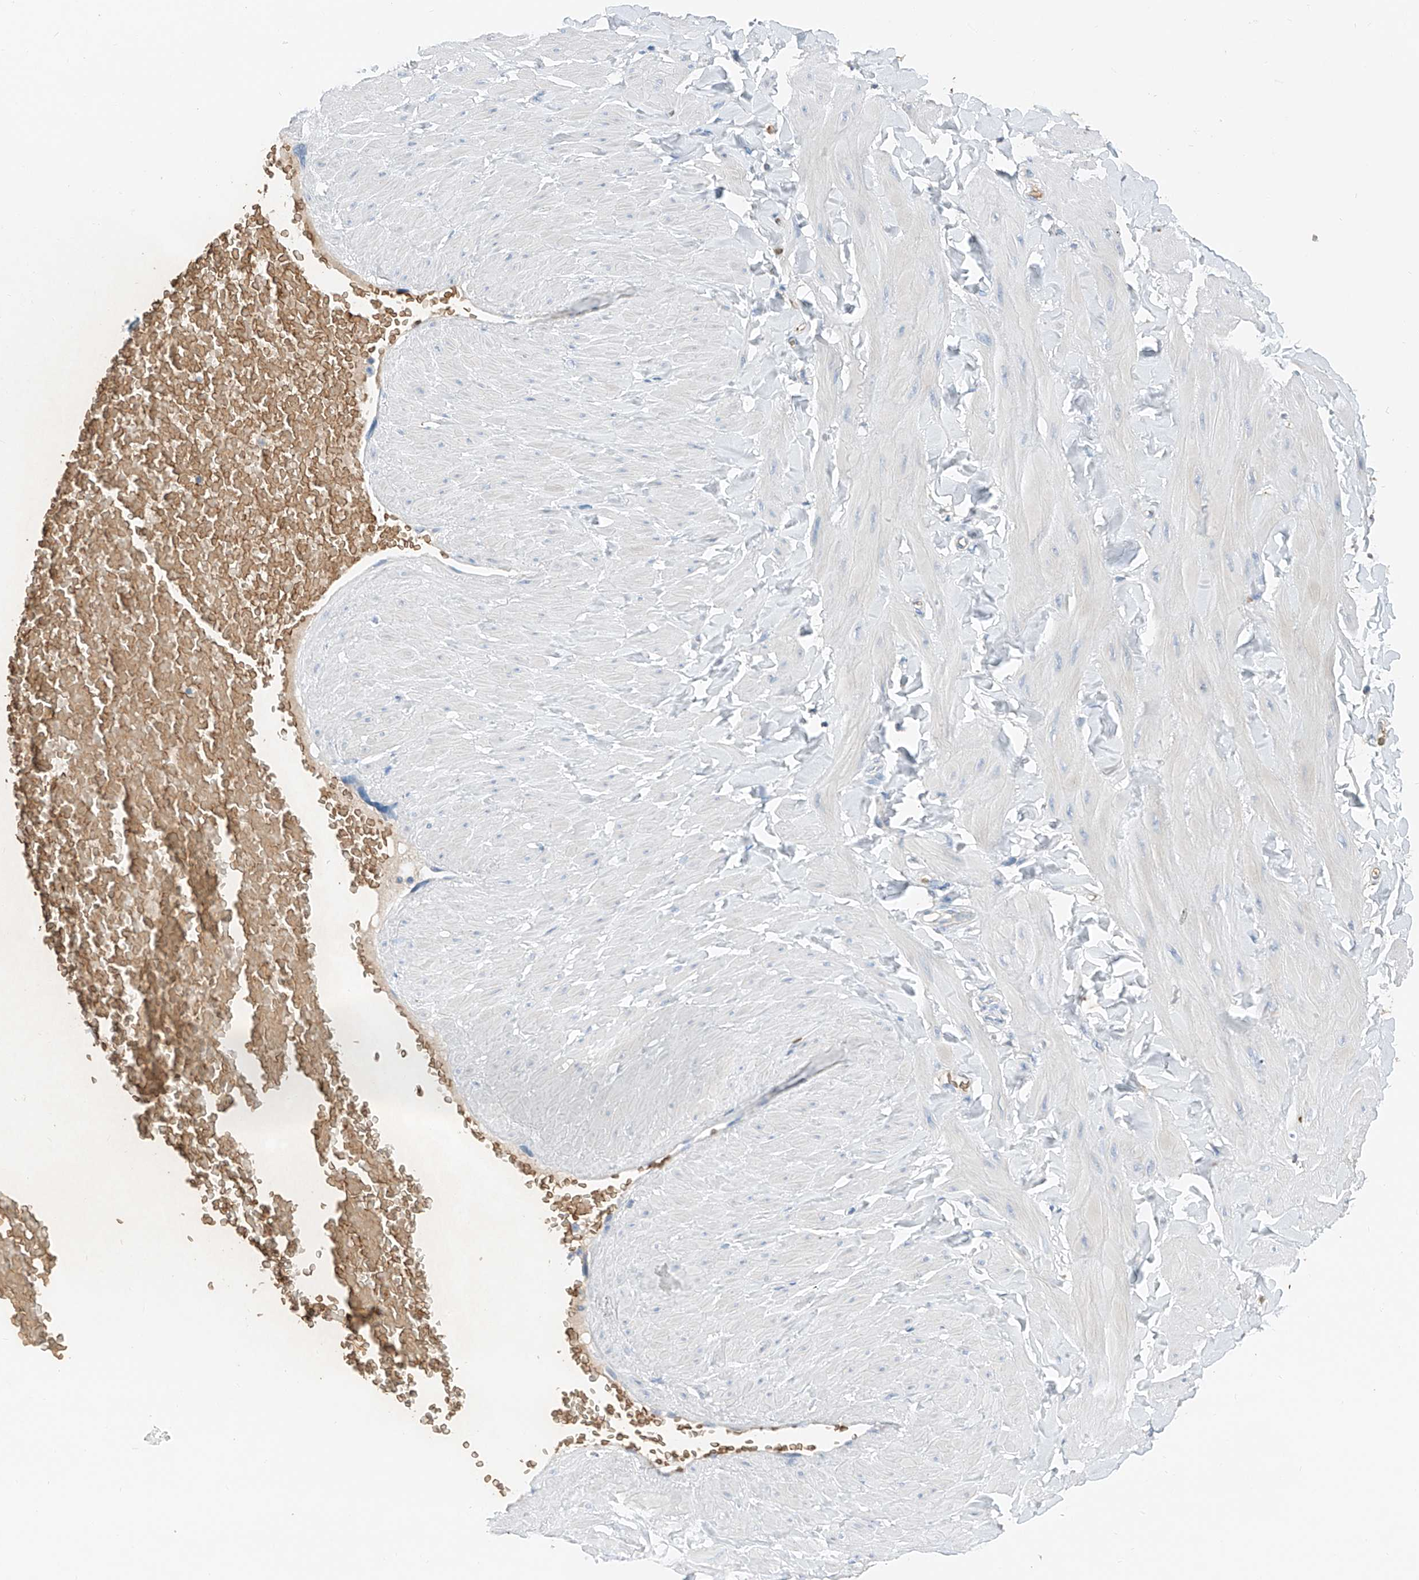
{"staining": {"intensity": "negative", "quantity": "none", "location": "none"}, "tissue": "adipose tissue", "cell_type": "Adipocytes", "image_type": "normal", "snomed": [{"axis": "morphology", "description": "Normal tissue, NOS"}, {"axis": "topography", "description": "Adipose tissue"}, {"axis": "topography", "description": "Vascular tissue"}, {"axis": "topography", "description": "Peripheral nerve tissue"}], "caption": "Image shows no protein staining in adipocytes of benign adipose tissue.", "gene": "PRSS23", "patient": {"sex": "male", "age": 25}}